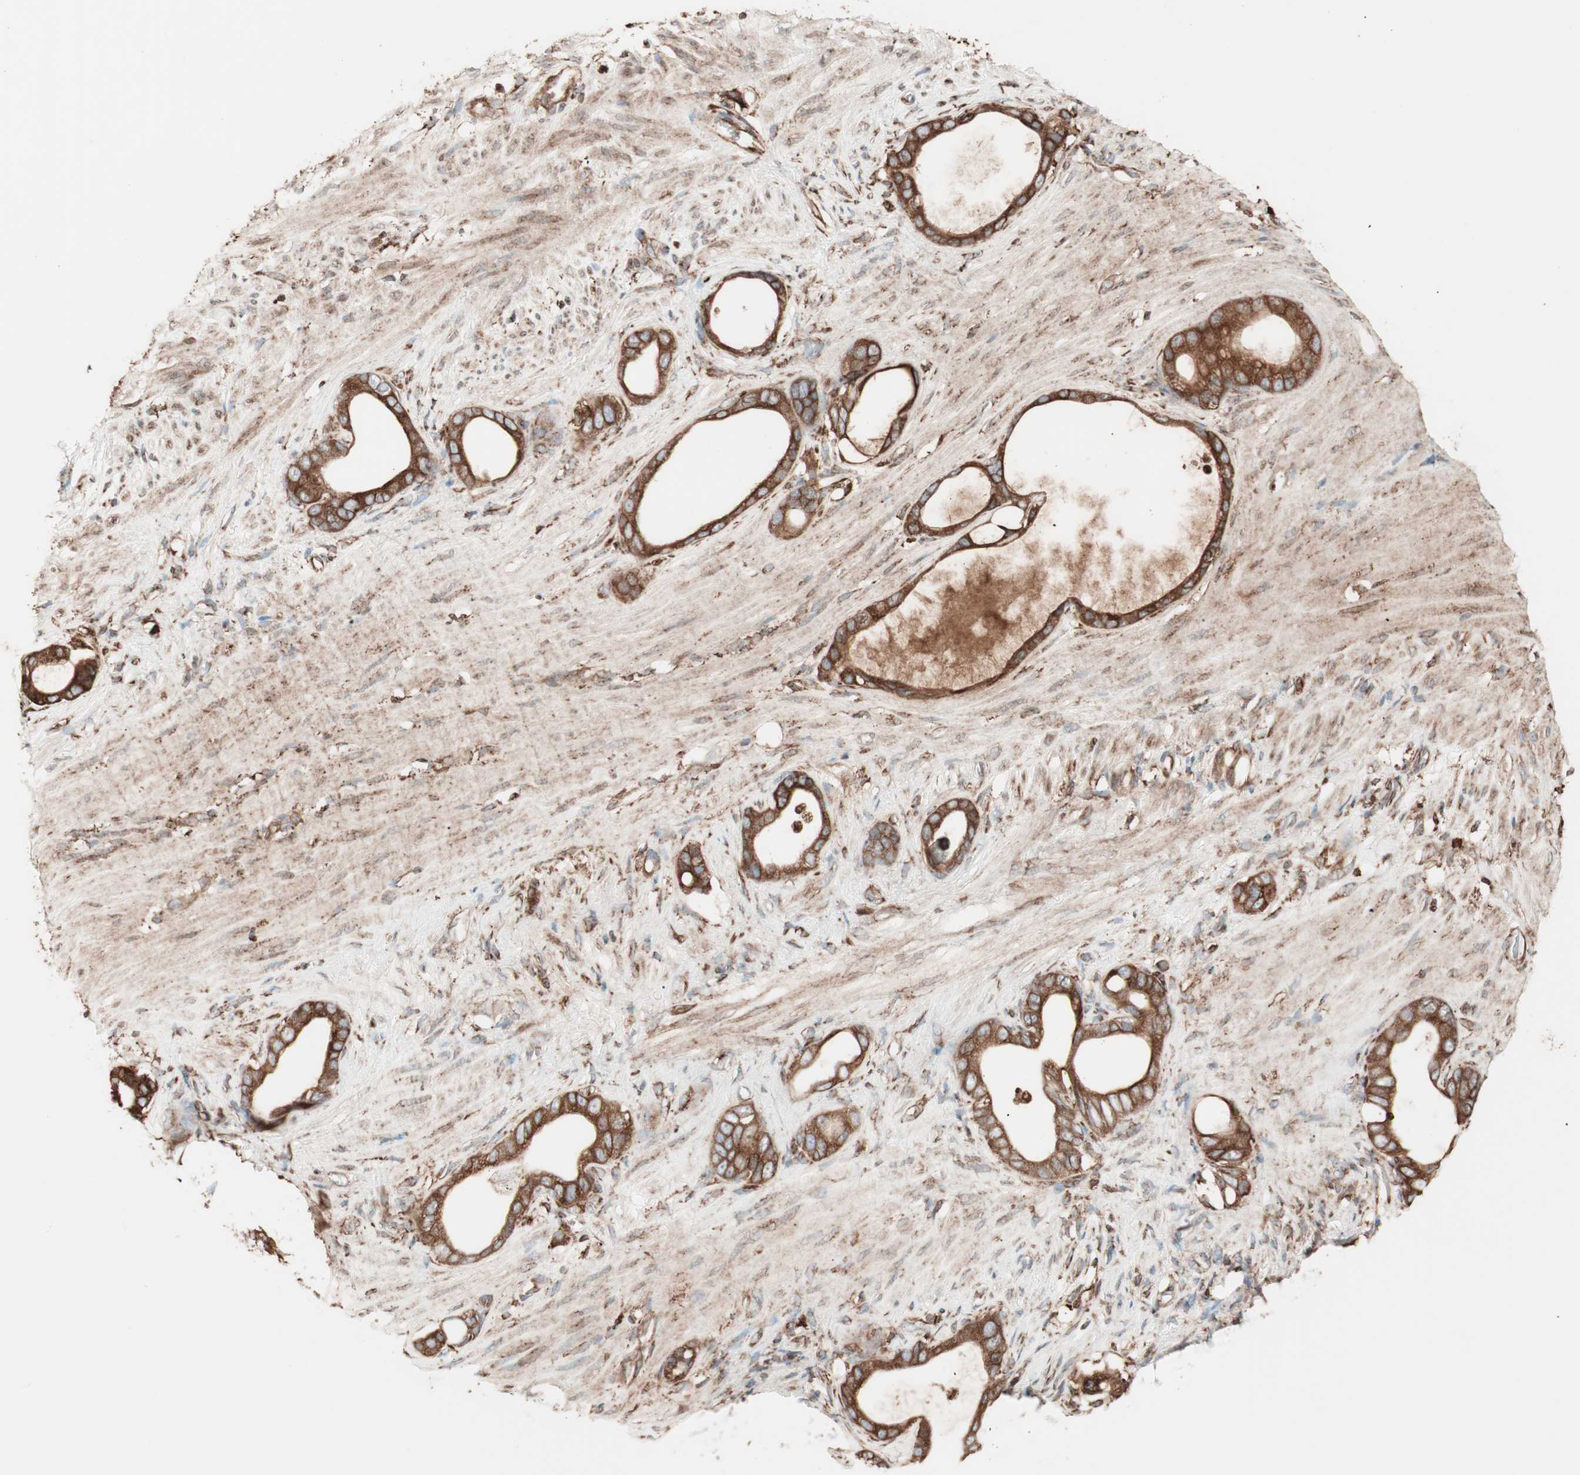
{"staining": {"intensity": "strong", "quantity": ">75%", "location": "cytoplasmic/membranous"}, "tissue": "stomach cancer", "cell_type": "Tumor cells", "image_type": "cancer", "snomed": [{"axis": "morphology", "description": "Adenocarcinoma, NOS"}, {"axis": "topography", "description": "Stomach"}], "caption": "A high amount of strong cytoplasmic/membranous expression is seen in about >75% of tumor cells in adenocarcinoma (stomach) tissue.", "gene": "VEGFA", "patient": {"sex": "female", "age": 75}}